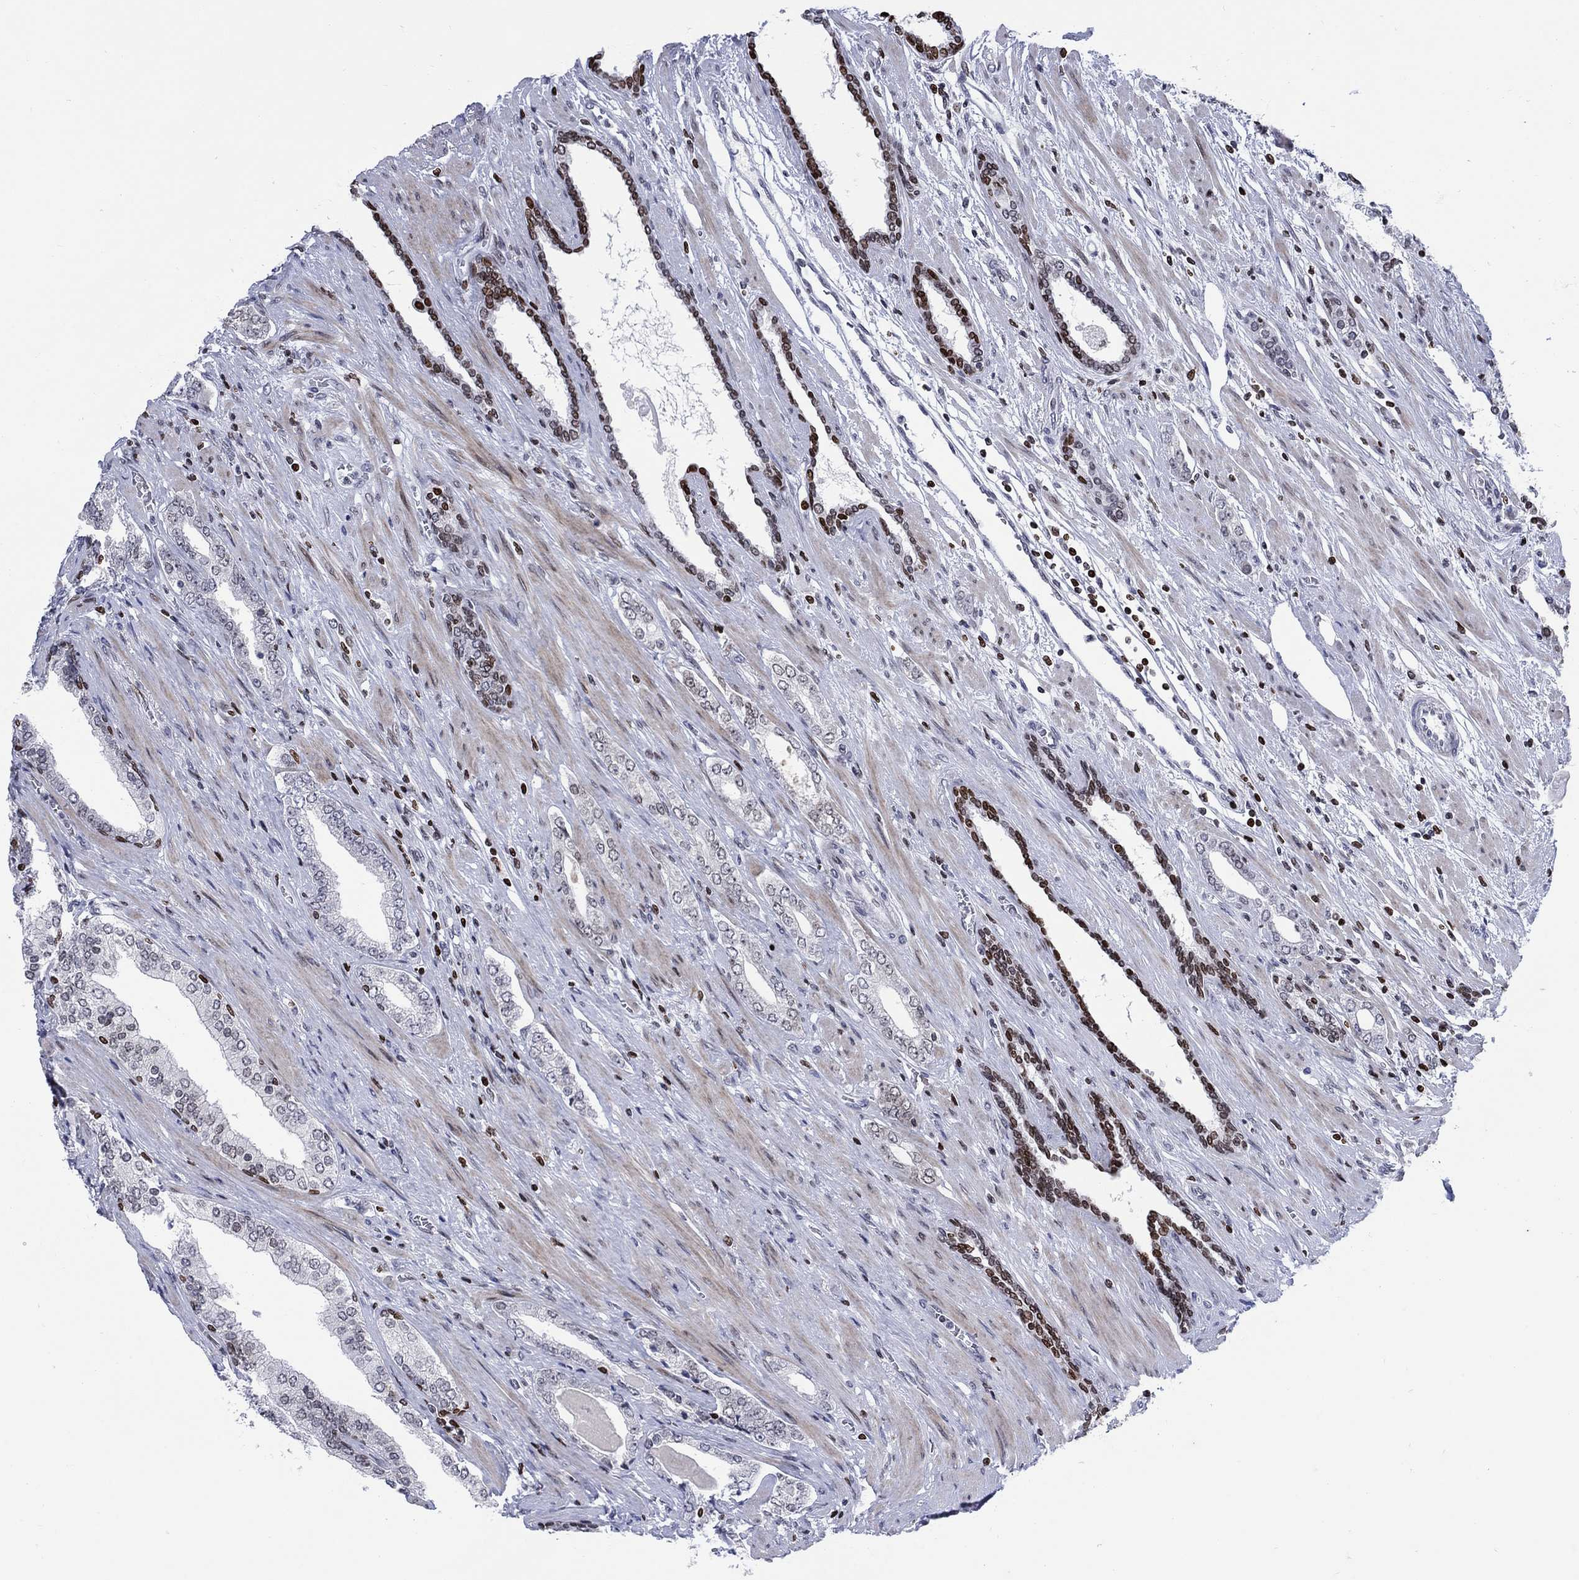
{"staining": {"intensity": "negative", "quantity": "none", "location": "none"}, "tissue": "prostate cancer", "cell_type": "Tumor cells", "image_type": "cancer", "snomed": [{"axis": "morphology", "description": "Adenocarcinoma, Low grade"}, {"axis": "topography", "description": "Prostate and seminal vesicle, NOS"}], "caption": "High power microscopy photomicrograph of an immunohistochemistry (IHC) micrograph of prostate adenocarcinoma (low-grade), revealing no significant positivity in tumor cells. (DAB immunohistochemistry (IHC), high magnification).", "gene": "HMGA1", "patient": {"sex": "male", "age": 61}}